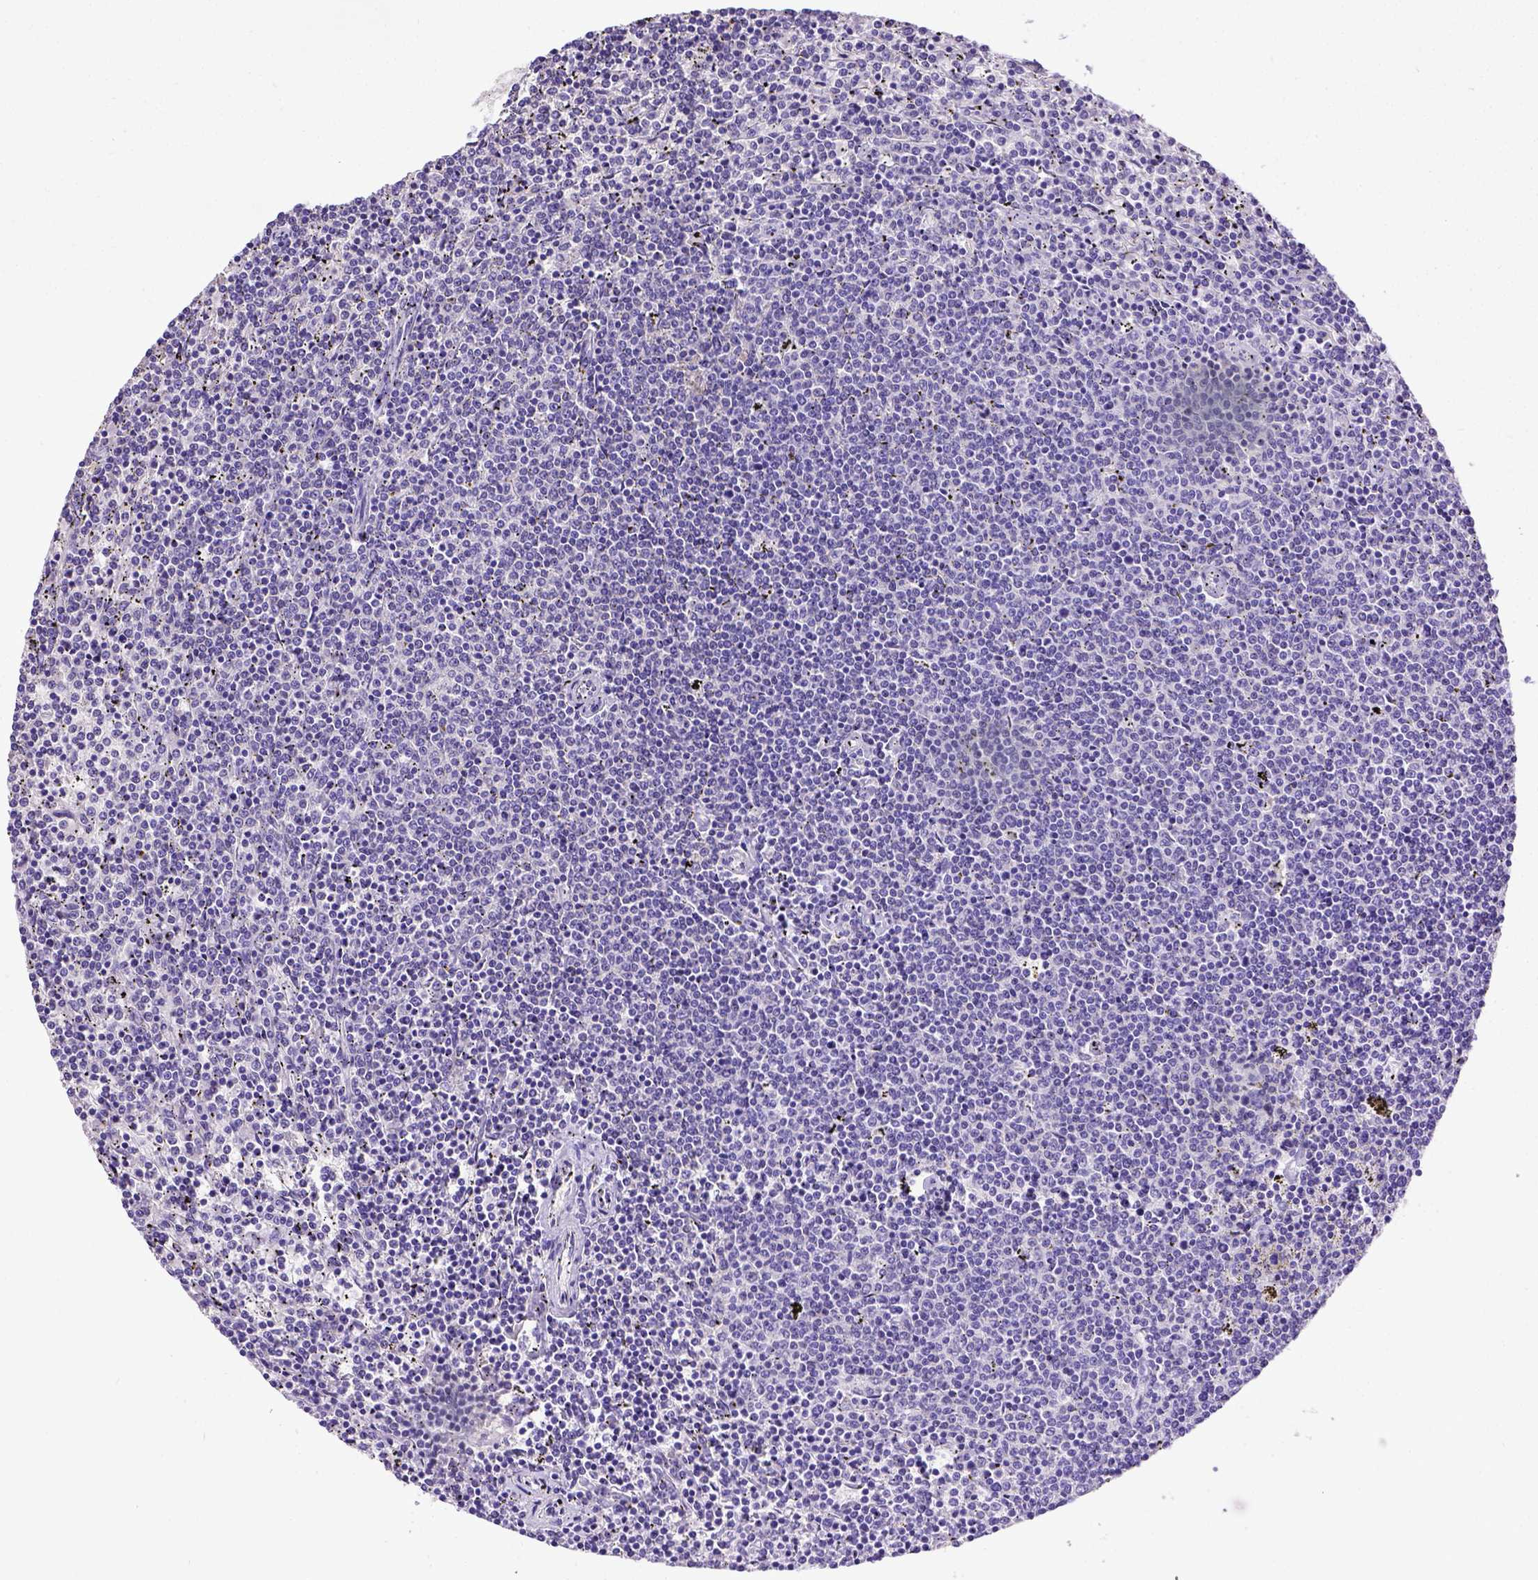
{"staining": {"intensity": "negative", "quantity": "none", "location": "none"}, "tissue": "lymphoma", "cell_type": "Tumor cells", "image_type": "cancer", "snomed": [{"axis": "morphology", "description": "Malignant lymphoma, non-Hodgkin's type, Low grade"}, {"axis": "topography", "description": "Spleen"}], "caption": "Tumor cells are negative for protein expression in human lymphoma.", "gene": "SPEF1", "patient": {"sex": "female", "age": 50}}